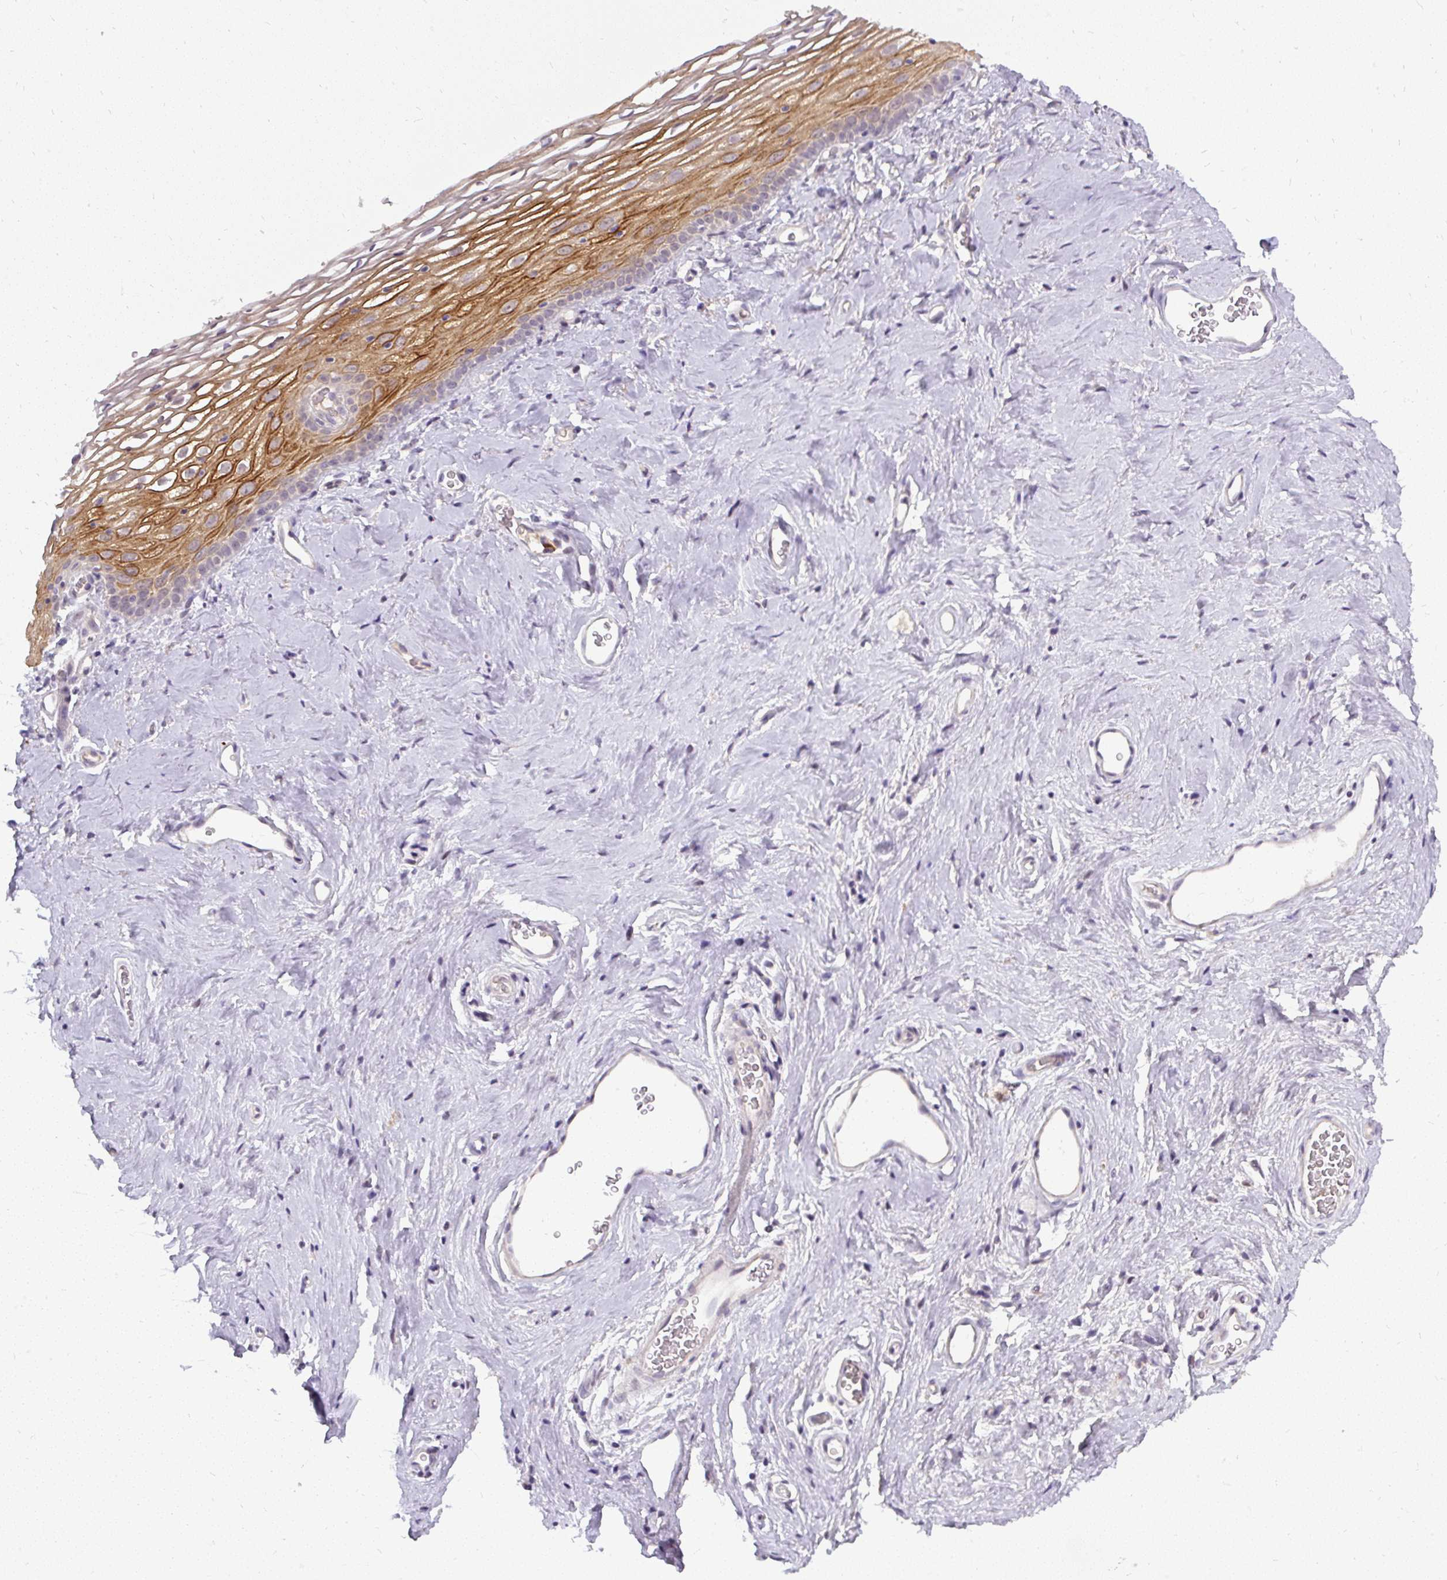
{"staining": {"intensity": "strong", "quantity": "<25%", "location": "cytoplasmic/membranous"}, "tissue": "vagina", "cell_type": "Squamous epithelial cells", "image_type": "normal", "snomed": [{"axis": "morphology", "description": "Normal tissue, NOS"}, {"axis": "morphology", "description": "Adenocarcinoma, NOS"}, {"axis": "topography", "description": "Rectum"}, {"axis": "topography", "description": "Vagina"}, {"axis": "topography", "description": "Peripheral nerve tissue"}], "caption": "Protein staining shows strong cytoplasmic/membranous positivity in about <25% of squamous epithelial cells in normal vagina. The protein of interest is shown in brown color, while the nuclei are stained blue.", "gene": "FAM117B", "patient": {"sex": "female", "age": 71}}